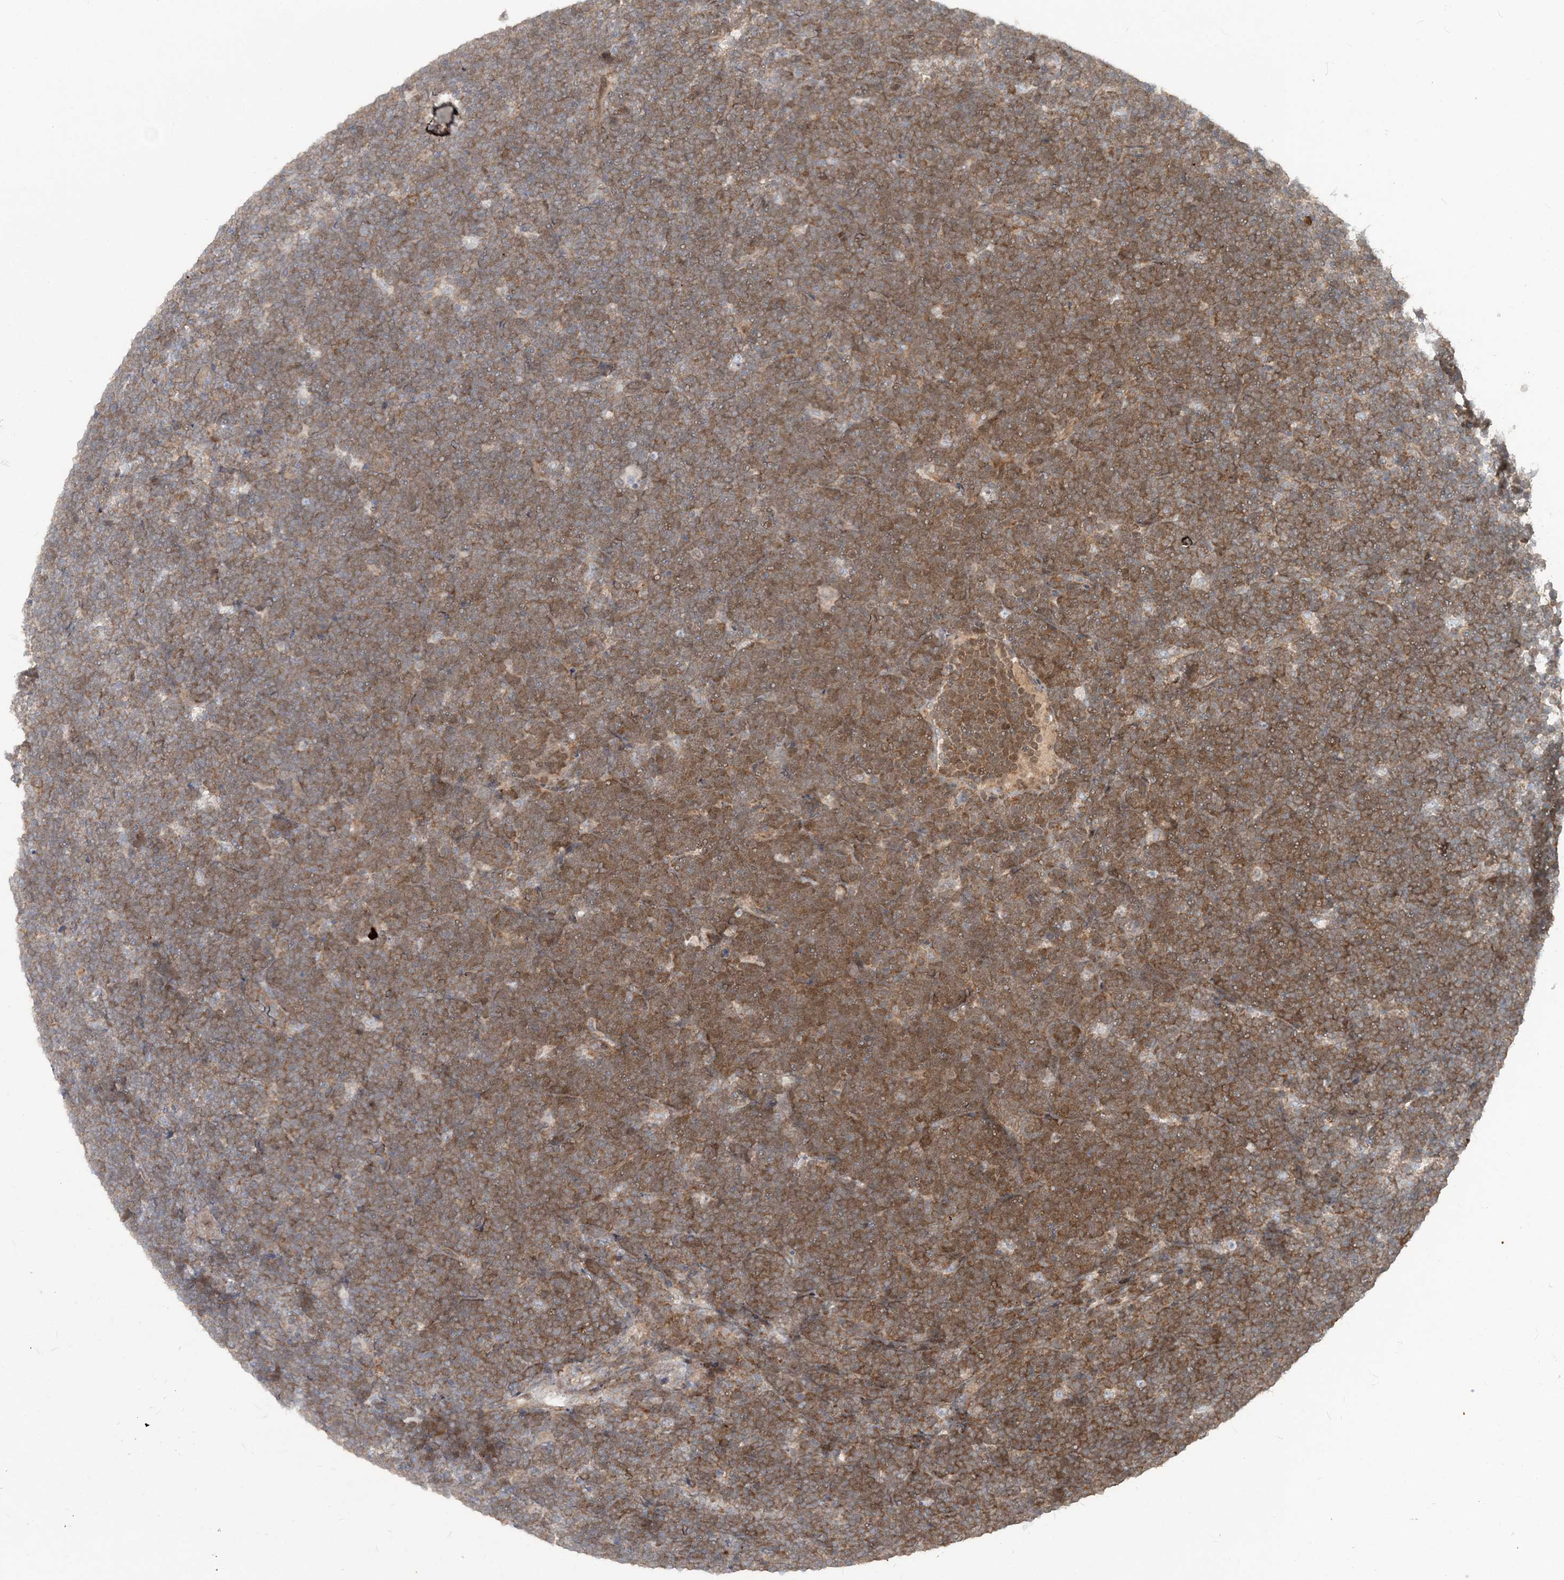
{"staining": {"intensity": "moderate", "quantity": ">75%", "location": "cytoplasmic/membranous"}, "tissue": "lymphoma", "cell_type": "Tumor cells", "image_type": "cancer", "snomed": [{"axis": "morphology", "description": "Malignant lymphoma, non-Hodgkin's type, High grade"}, {"axis": "topography", "description": "Lymph node"}], "caption": "Protein analysis of lymphoma tissue reveals moderate cytoplasmic/membranous positivity in approximately >75% of tumor cells. (brown staining indicates protein expression, while blue staining denotes nuclei).", "gene": "GEMIN5", "patient": {"sex": "male", "age": 13}}